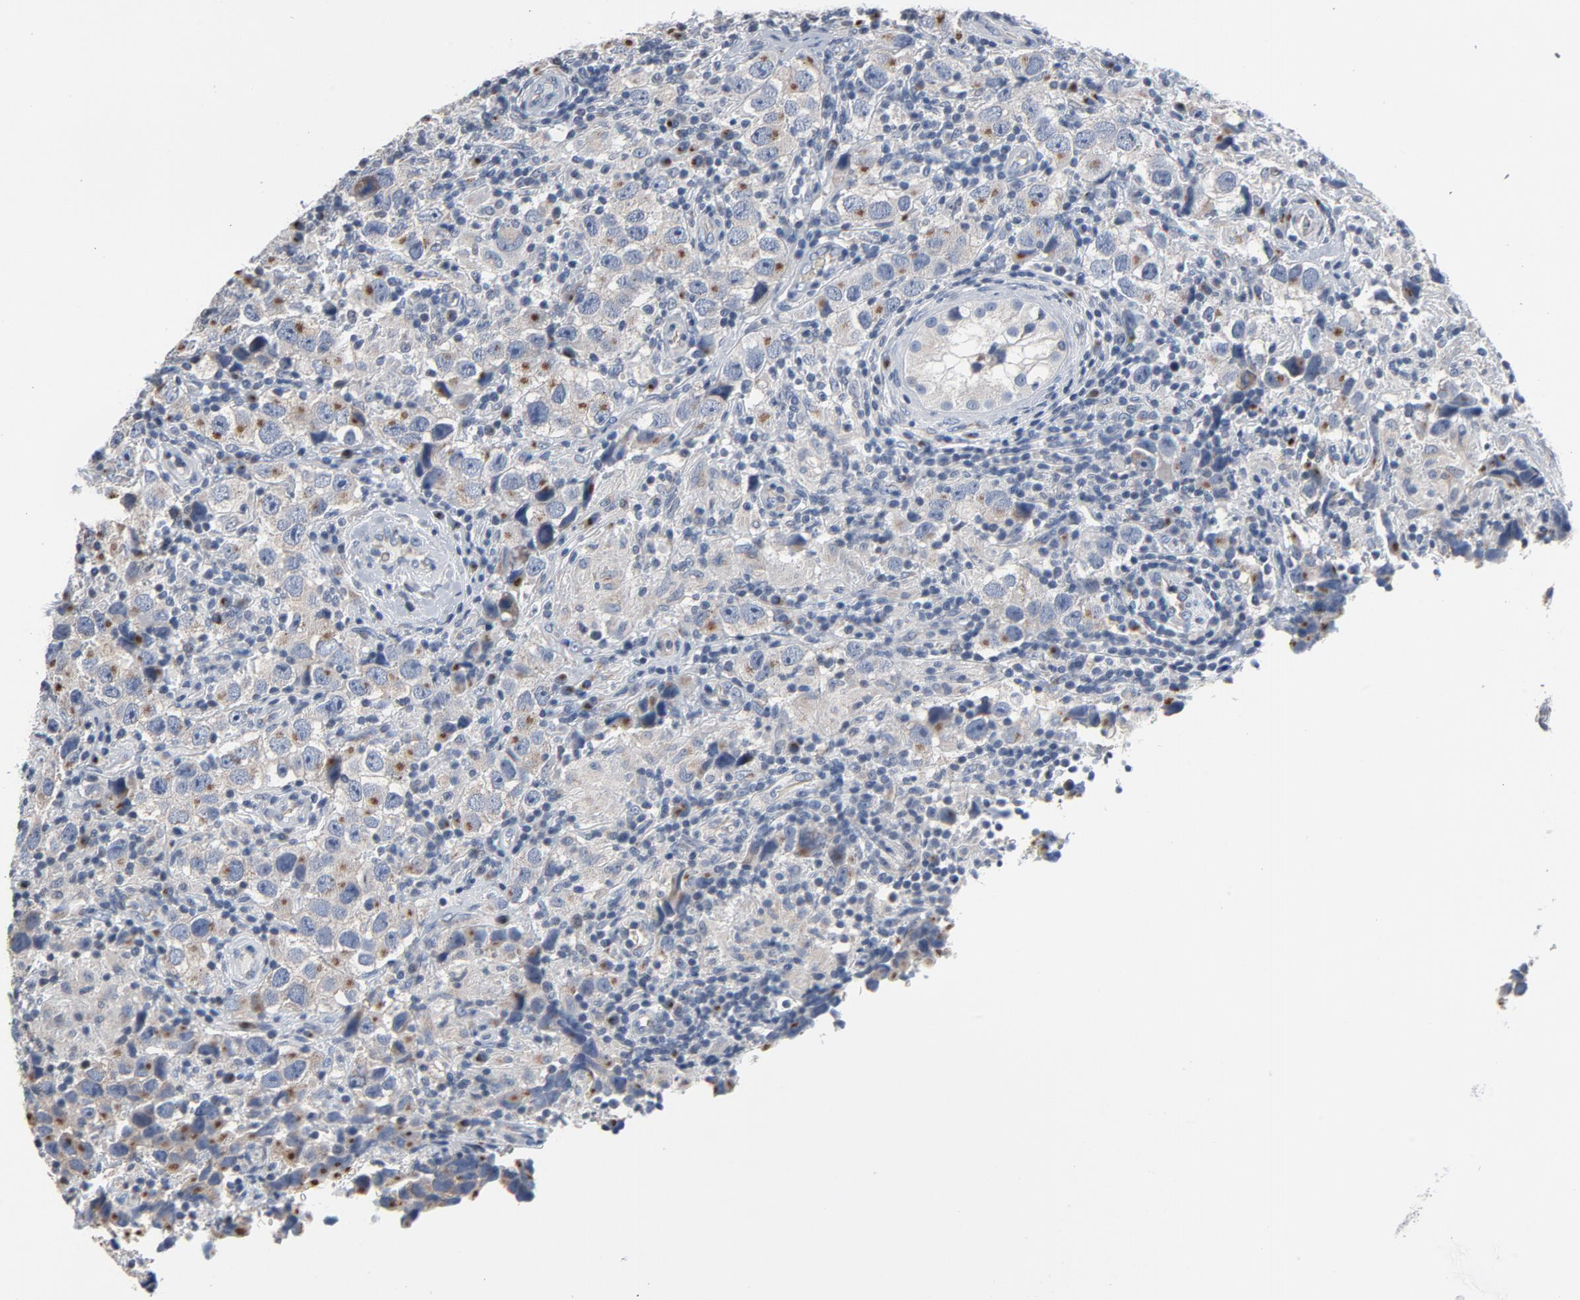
{"staining": {"intensity": "moderate", "quantity": "25%-75%", "location": "cytoplasmic/membranous"}, "tissue": "testis cancer", "cell_type": "Tumor cells", "image_type": "cancer", "snomed": [{"axis": "morphology", "description": "Carcinoma, Embryonal, NOS"}, {"axis": "topography", "description": "Testis"}], "caption": "Tumor cells show medium levels of moderate cytoplasmic/membranous expression in about 25%-75% of cells in testis cancer (embryonal carcinoma). (DAB (3,3'-diaminobenzidine) IHC, brown staining for protein, blue staining for nuclei).", "gene": "YIPF6", "patient": {"sex": "male", "age": 21}}